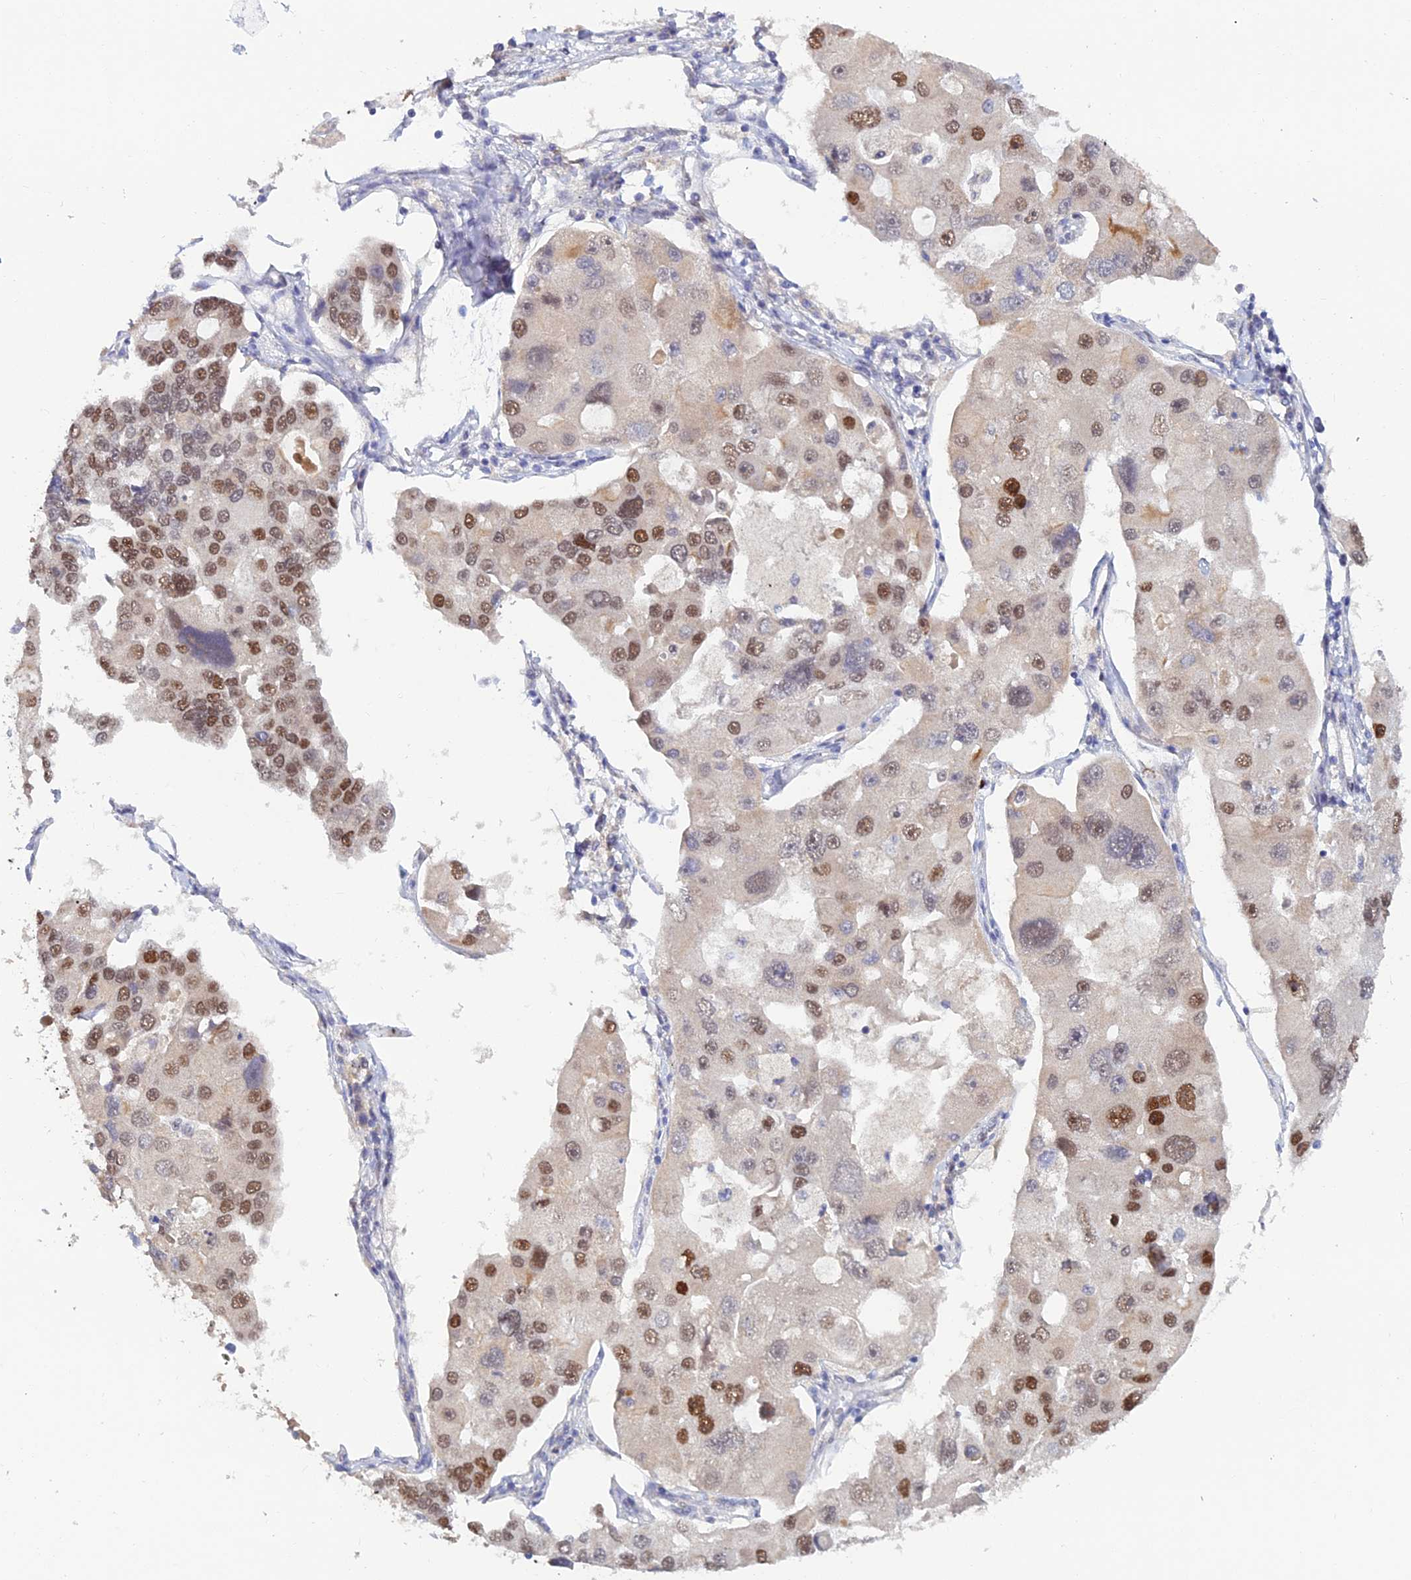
{"staining": {"intensity": "moderate", "quantity": ">75%", "location": "nuclear"}, "tissue": "lung cancer", "cell_type": "Tumor cells", "image_type": "cancer", "snomed": [{"axis": "morphology", "description": "Adenocarcinoma, NOS"}, {"axis": "topography", "description": "Lung"}], "caption": "This micrograph displays immunohistochemistry staining of lung cancer (adenocarcinoma), with medium moderate nuclear staining in approximately >75% of tumor cells.", "gene": "FASTKD5", "patient": {"sex": "female", "age": 54}}